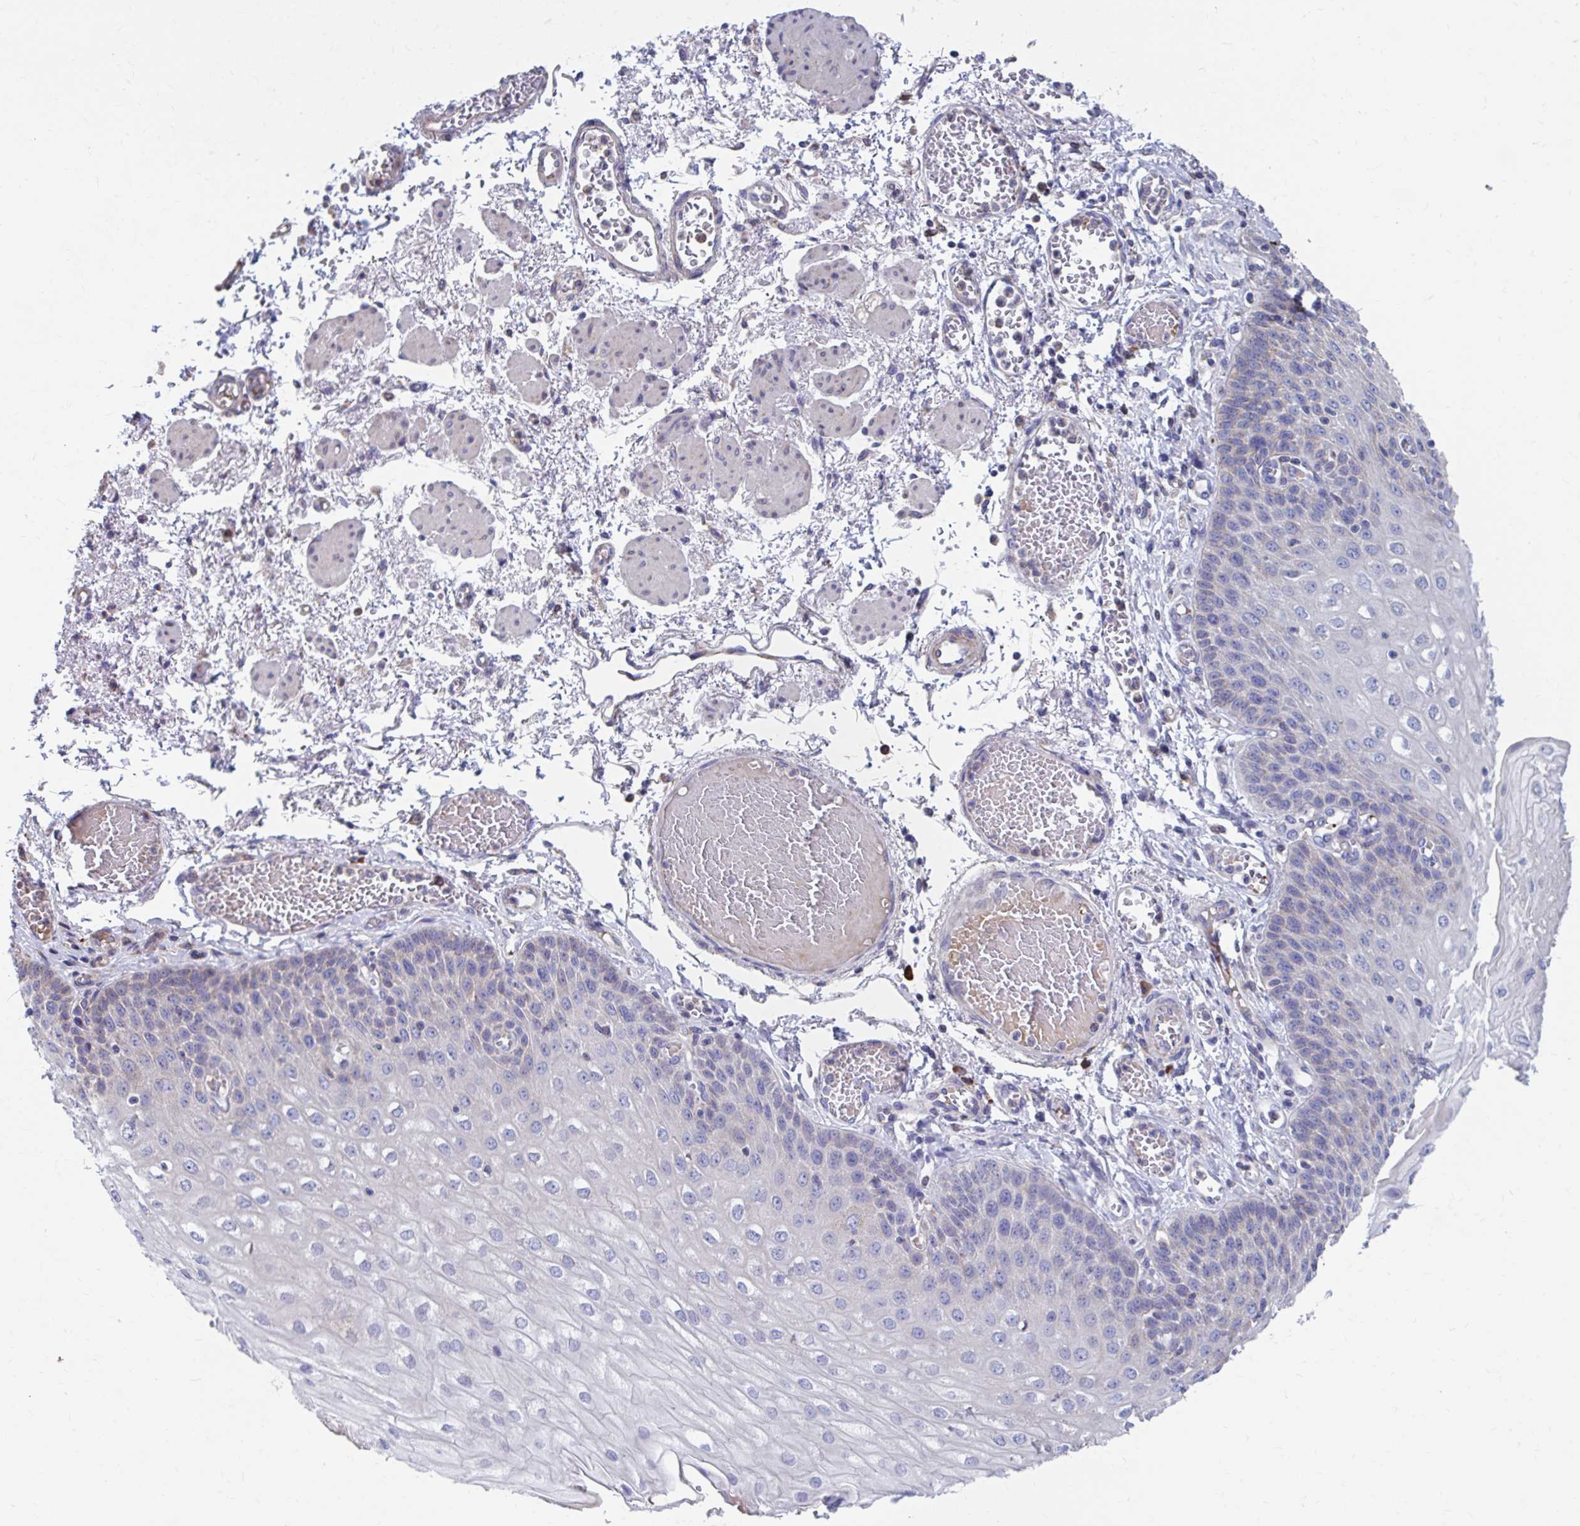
{"staining": {"intensity": "negative", "quantity": "none", "location": "none"}, "tissue": "esophagus", "cell_type": "Squamous epithelial cells", "image_type": "normal", "snomed": [{"axis": "morphology", "description": "Normal tissue, NOS"}, {"axis": "morphology", "description": "Adenocarcinoma, NOS"}, {"axis": "topography", "description": "Esophagus"}], "caption": "Unremarkable esophagus was stained to show a protein in brown. There is no significant staining in squamous epithelial cells. (DAB (3,3'-diaminobenzidine) immunohistochemistry (IHC), high magnification).", "gene": "FKBP2", "patient": {"sex": "male", "age": 81}}